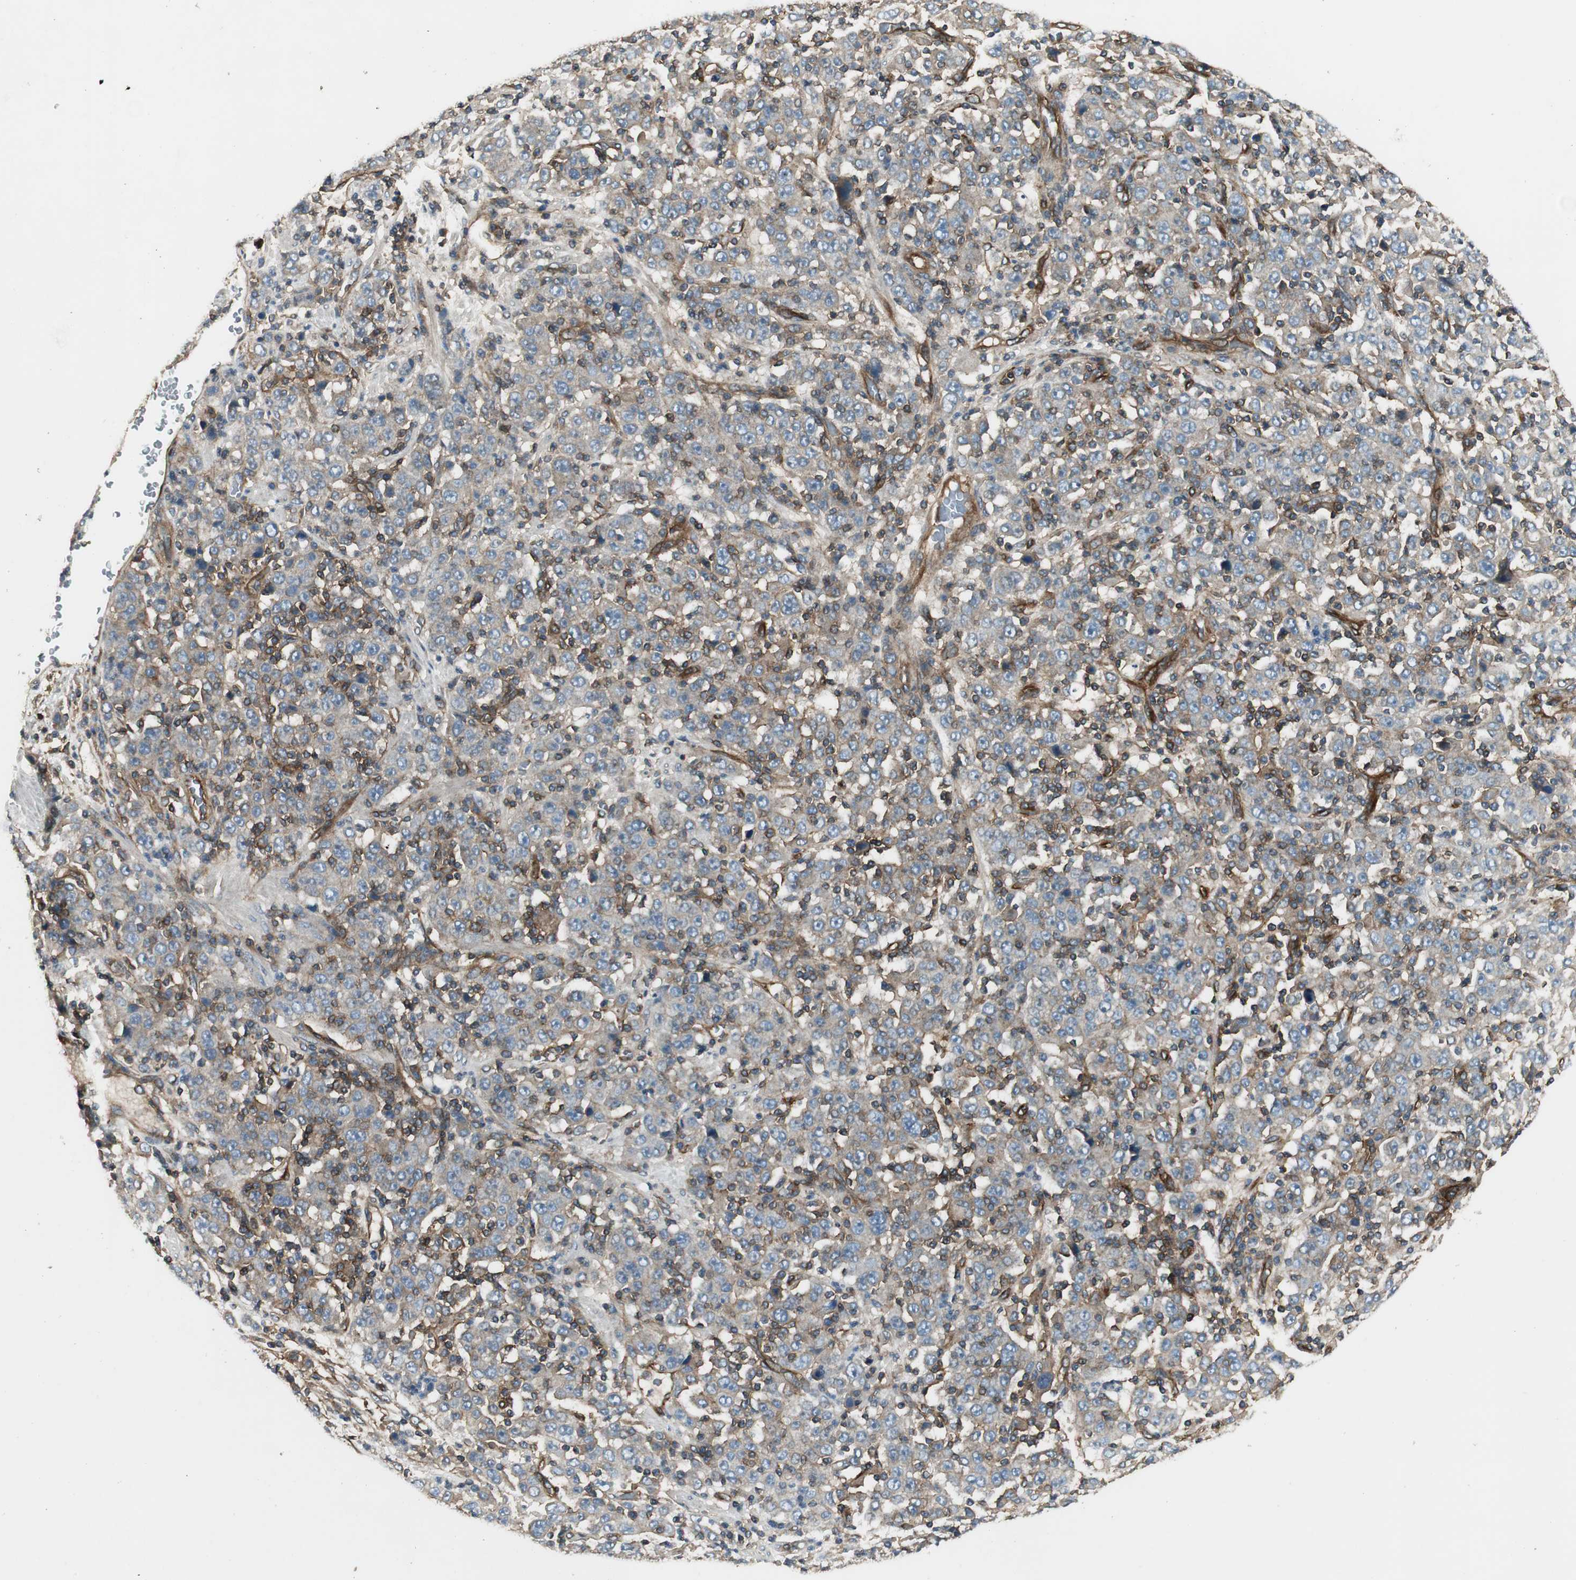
{"staining": {"intensity": "weak", "quantity": ">75%", "location": "cytoplasmic/membranous"}, "tissue": "stomach cancer", "cell_type": "Tumor cells", "image_type": "cancer", "snomed": [{"axis": "morphology", "description": "Normal tissue, NOS"}, {"axis": "morphology", "description": "Adenocarcinoma, NOS"}, {"axis": "topography", "description": "Stomach, upper"}, {"axis": "topography", "description": "Stomach"}], "caption": "Stomach cancer stained for a protein displays weak cytoplasmic/membranous positivity in tumor cells.", "gene": "BTN3A3", "patient": {"sex": "male", "age": 59}}